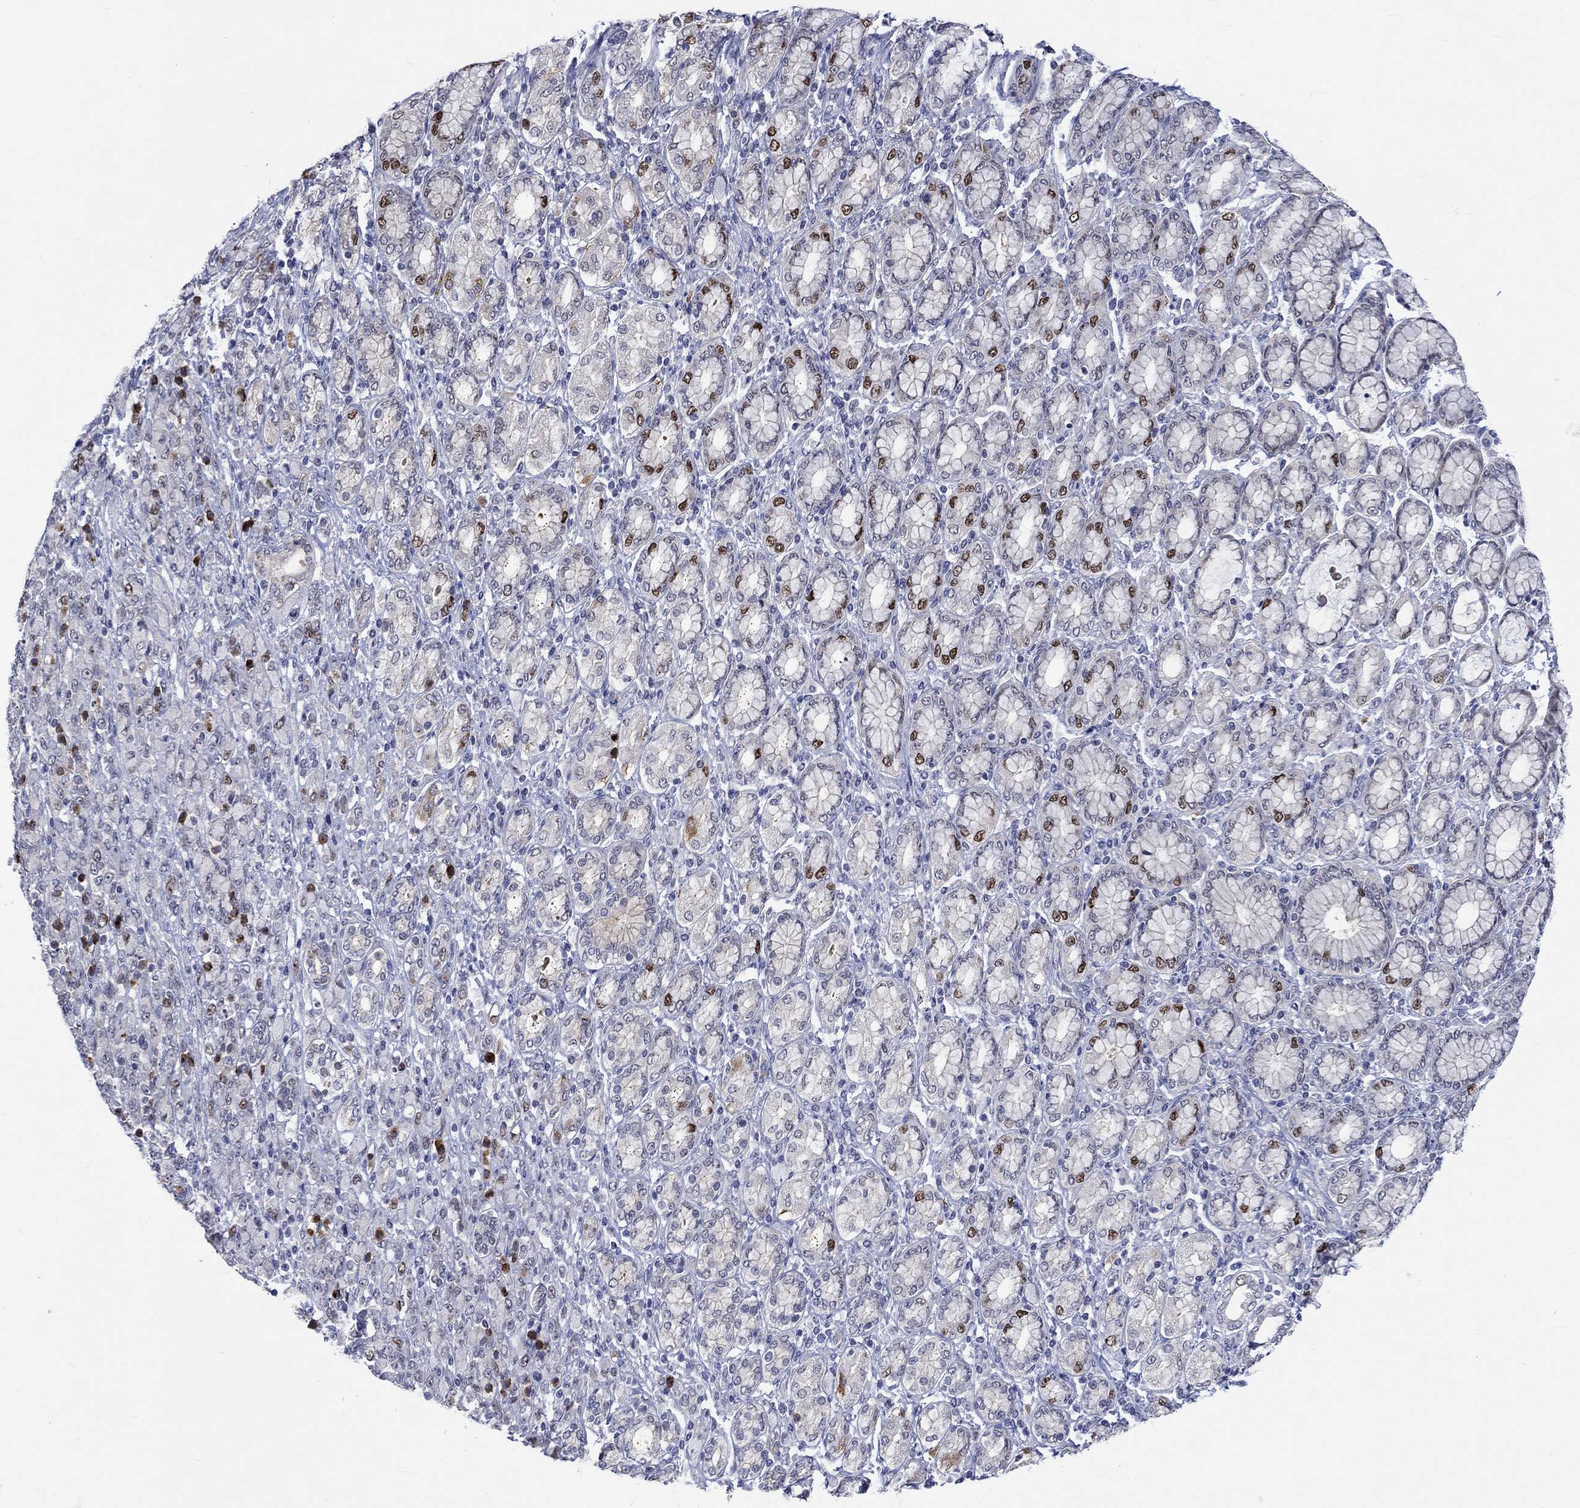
{"staining": {"intensity": "strong", "quantity": "<25%", "location": "nuclear"}, "tissue": "stomach cancer", "cell_type": "Tumor cells", "image_type": "cancer", "snomed": [{"axis": "morphology", "description": "Normal tissue, NOS"}, {"axis": "morphology", "description": "Adenocarcinoma, NOS"}, {"axis": "topography", "description": "Stomach"}], "caption": "This is a photomicrograph of immunohistochemistry (IHC) staining of stomach cancer, which shows strong staining in the nuclear of tumor cells.", "gene": "E2F8", "patient": {"sex": "female", "age": 79}}